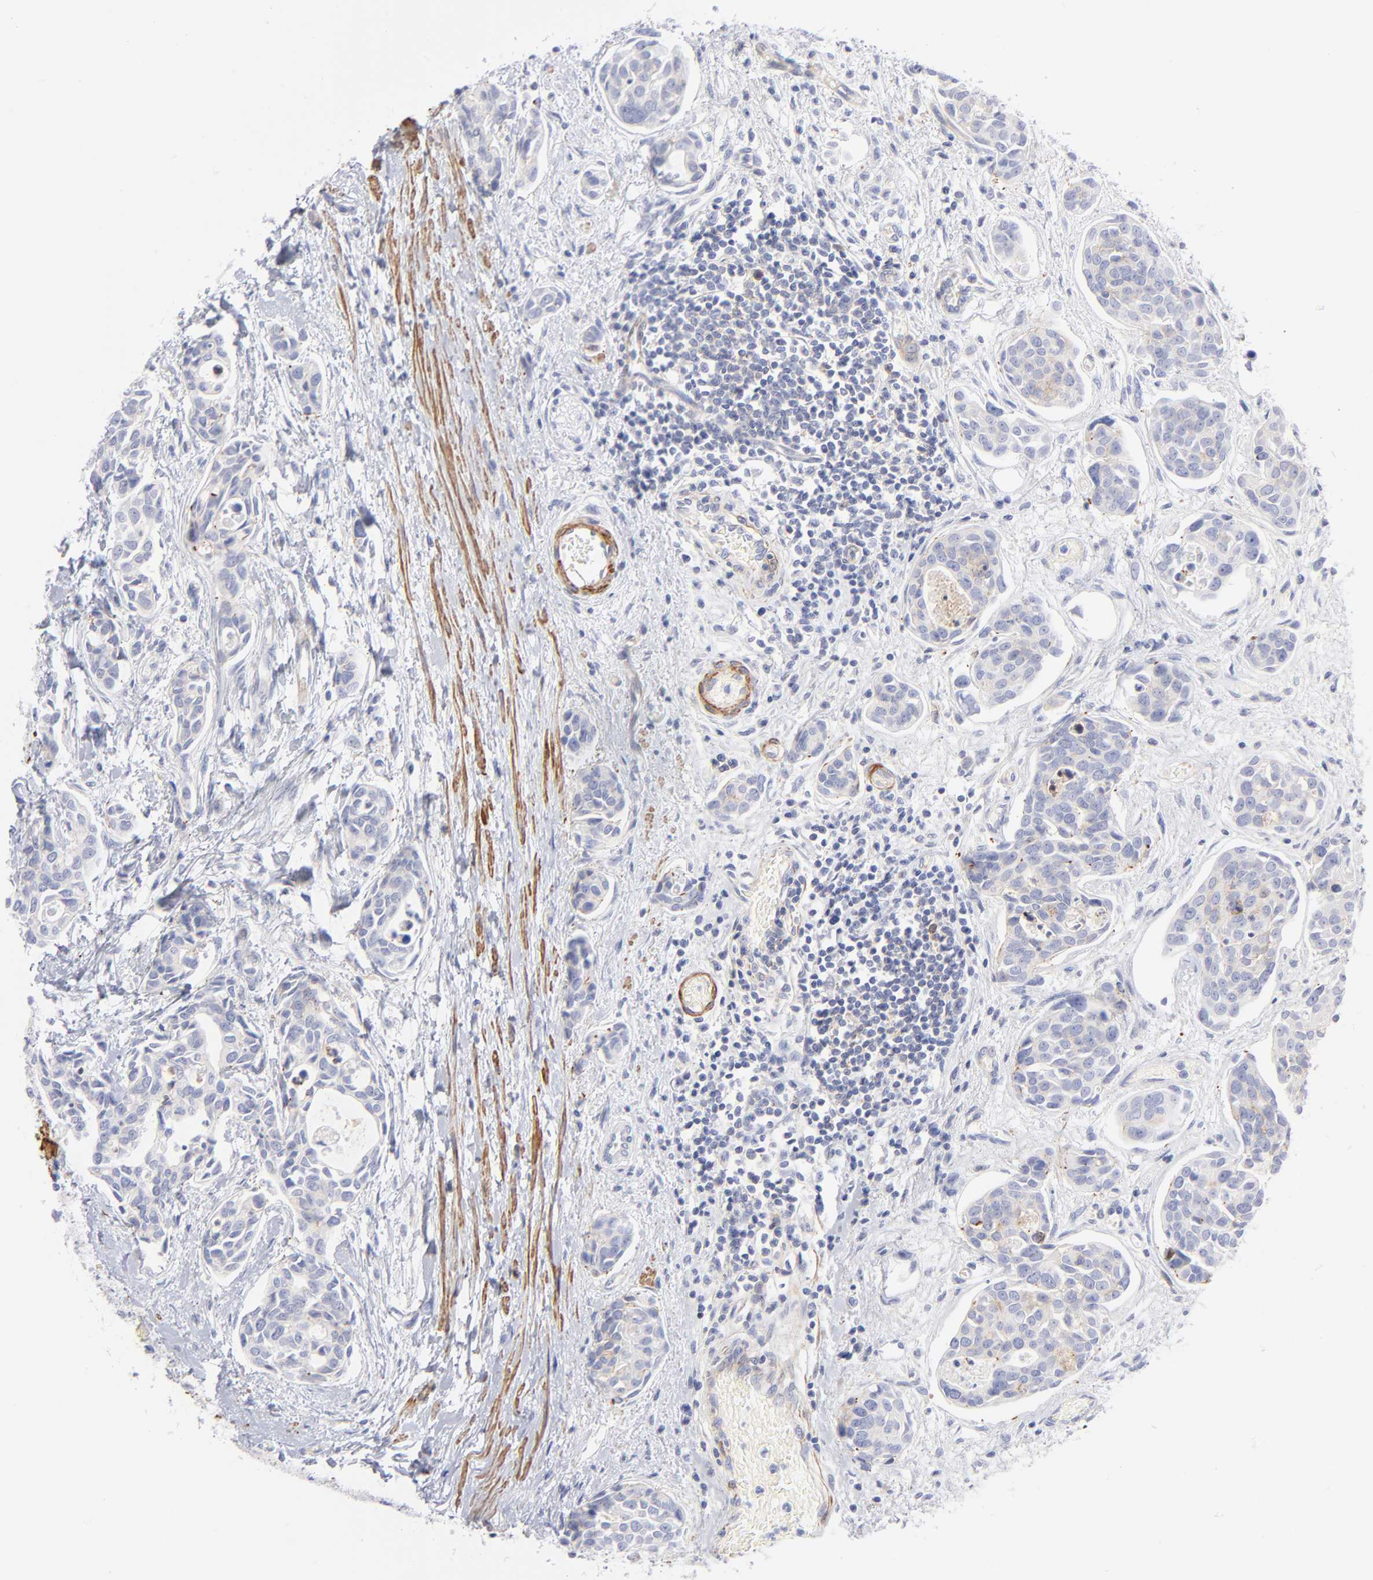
{"staining": {"intensity": "weak", "quantity": "<25%", "location": "cytoplasmic/membranous"}, "tissue": "urothelial cancer", "cell_type": "Tumor cells", "image_type": "cancer", "snomed": [{"axis": "morphology", "description": "Urothelial carcinoma, High grade"}, {"axis": "topography", "description": "Urinary bladder"}], "caption": "The IHC image has no significant positivity in tumor cells of urothelial cancer tissue. The staining was performed using DAB to visualize the protein expression in brown, while the nuclei were stained in blue with hematoxylin (Magnification: 20x).", "gene": "ACTA2", "patient": {"sex": "male", "age": 78}}